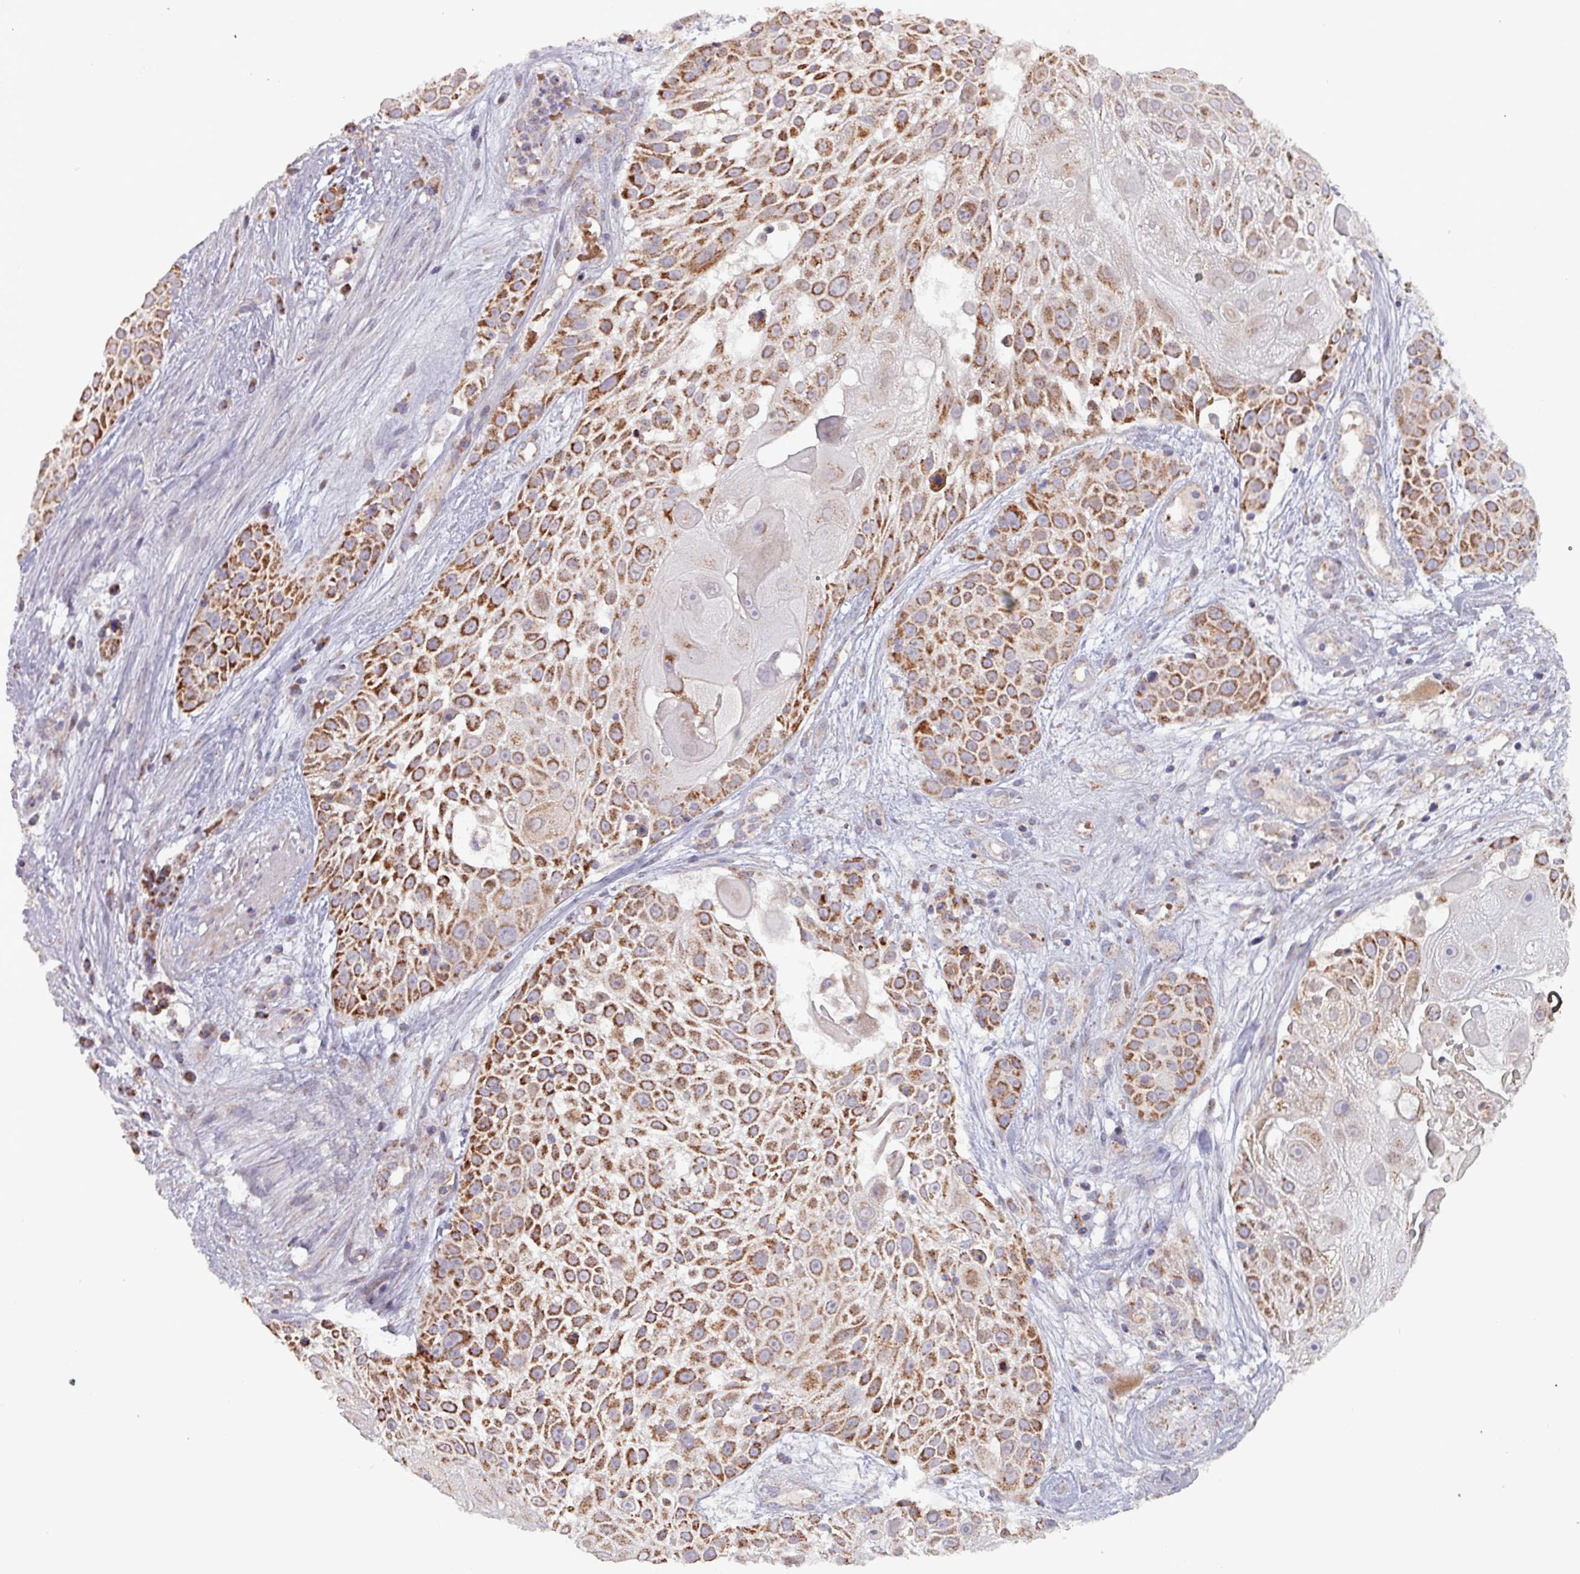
{"staining": {"intensity": "strong", "quantity": ">75%", "location": "cytoplasmic/membranous"}, "tissue": "skin cancer", "cell_type": "Tumor cells", "image_type": "cancer", "snomed": [{"axis": "morphology", "description": "Squamous cell carcinoma, NOS"}, {"axis": "topography", "description": "Skin"}], "caption": "Immunohistochemical staining of skin cancer demonstrates high levels of strong cytoplasmic/membranous expression in approximately >75% of tumor cells. (DAB (3,3'-diaminobenzidine) = brown stain, brightfield microscopy at high magnification).", "gene": "ZNF322", "patient": {"sex": "female", "age": 86}}